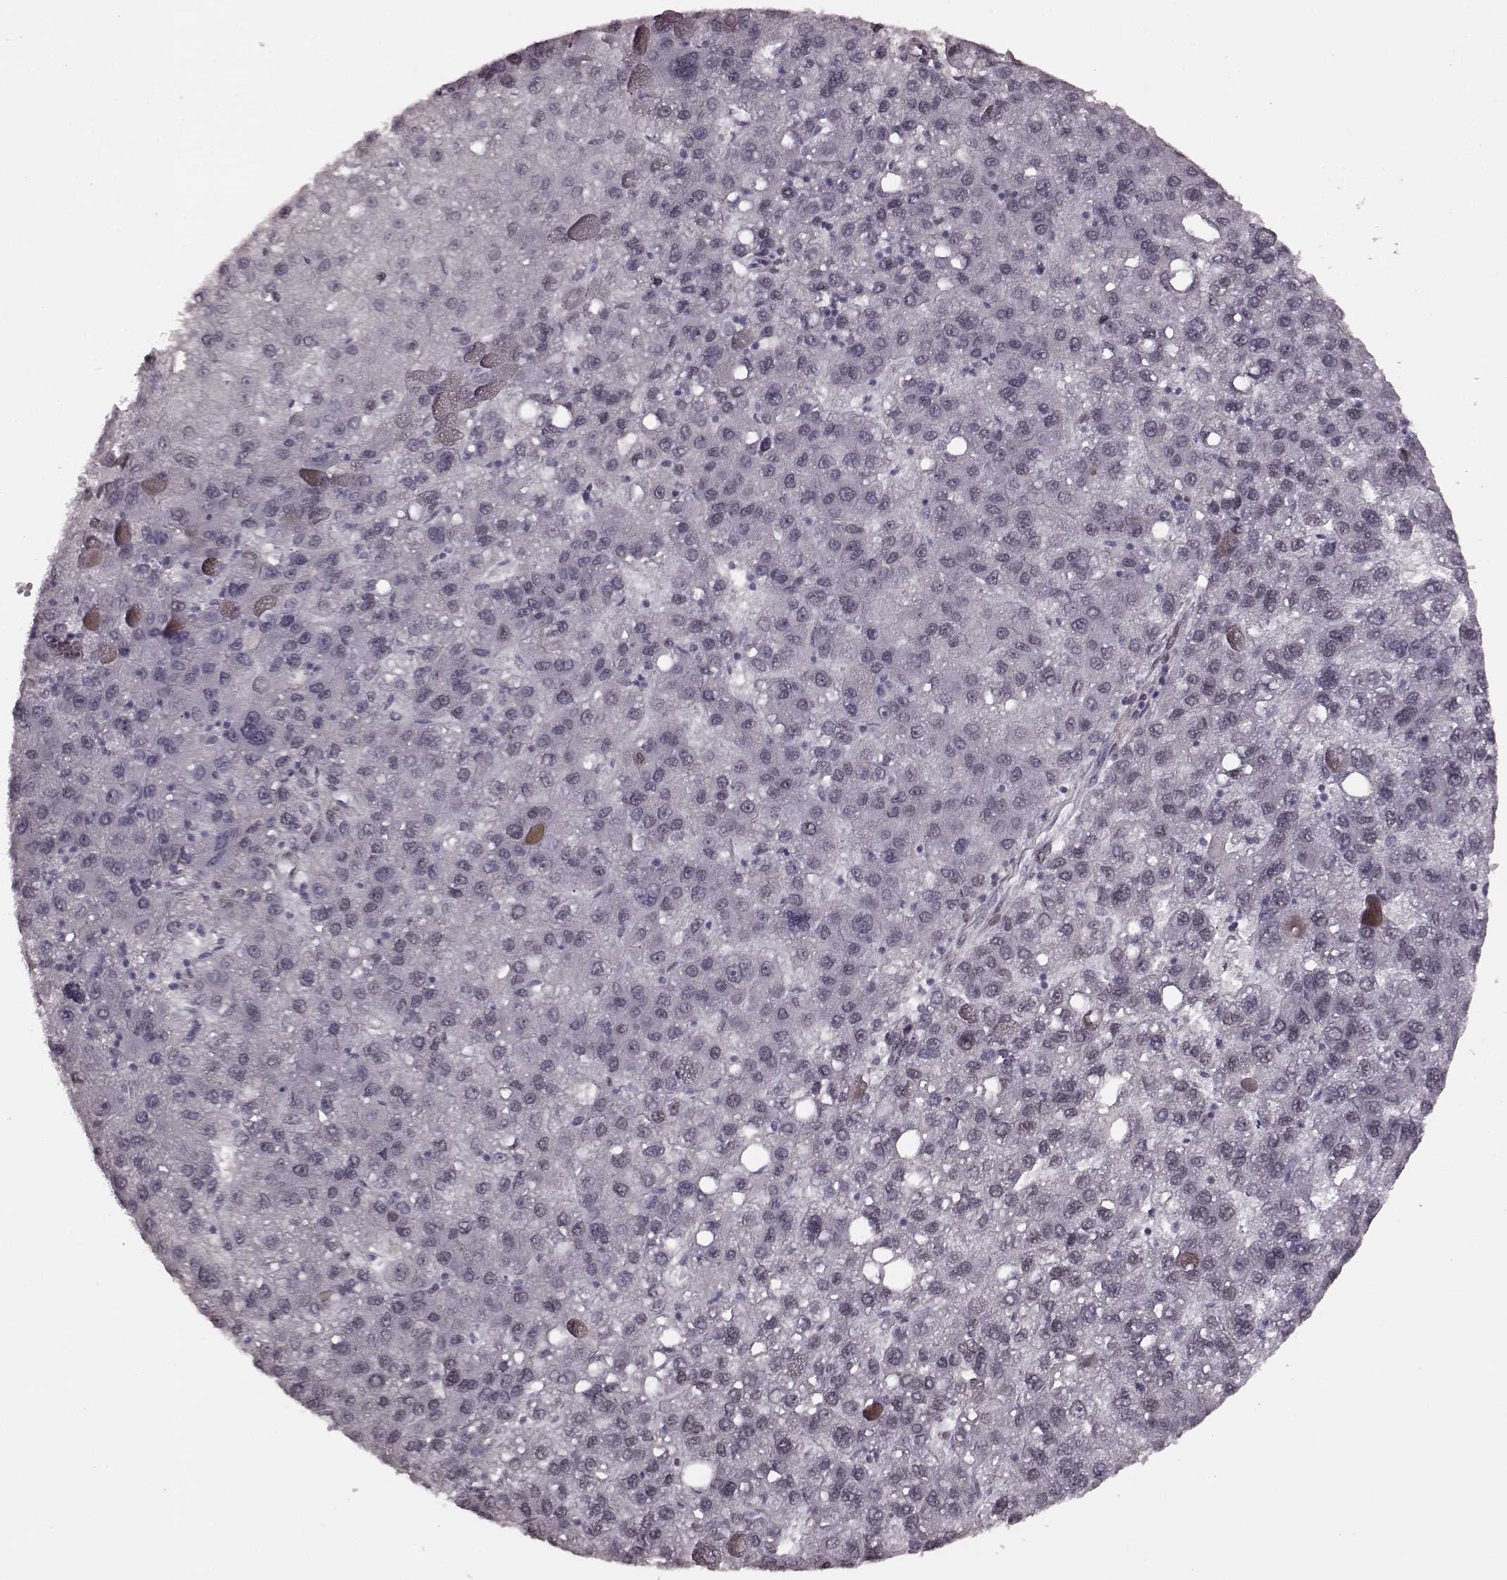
{"staining": {"intensity": "negative", "quantity": "none", "location": "none"}, "tissue": "liver cancer", "cell_type": "Tumor cells", "image_type": "cancer", "snomed": [{"axis": "morphology", "description": "Carcinoma, Hepatocellular, NOS"}, {"axis": "topography", "description": "Liver"}], "caption": "High power microscopy image of an immunohistochemistry photomicrograph of hepatocellular carcinoma (liver), revealing no significant expression in tumor cells.", "gene": "NR2C1", "patient": {"sex": "female", "age": 82}}